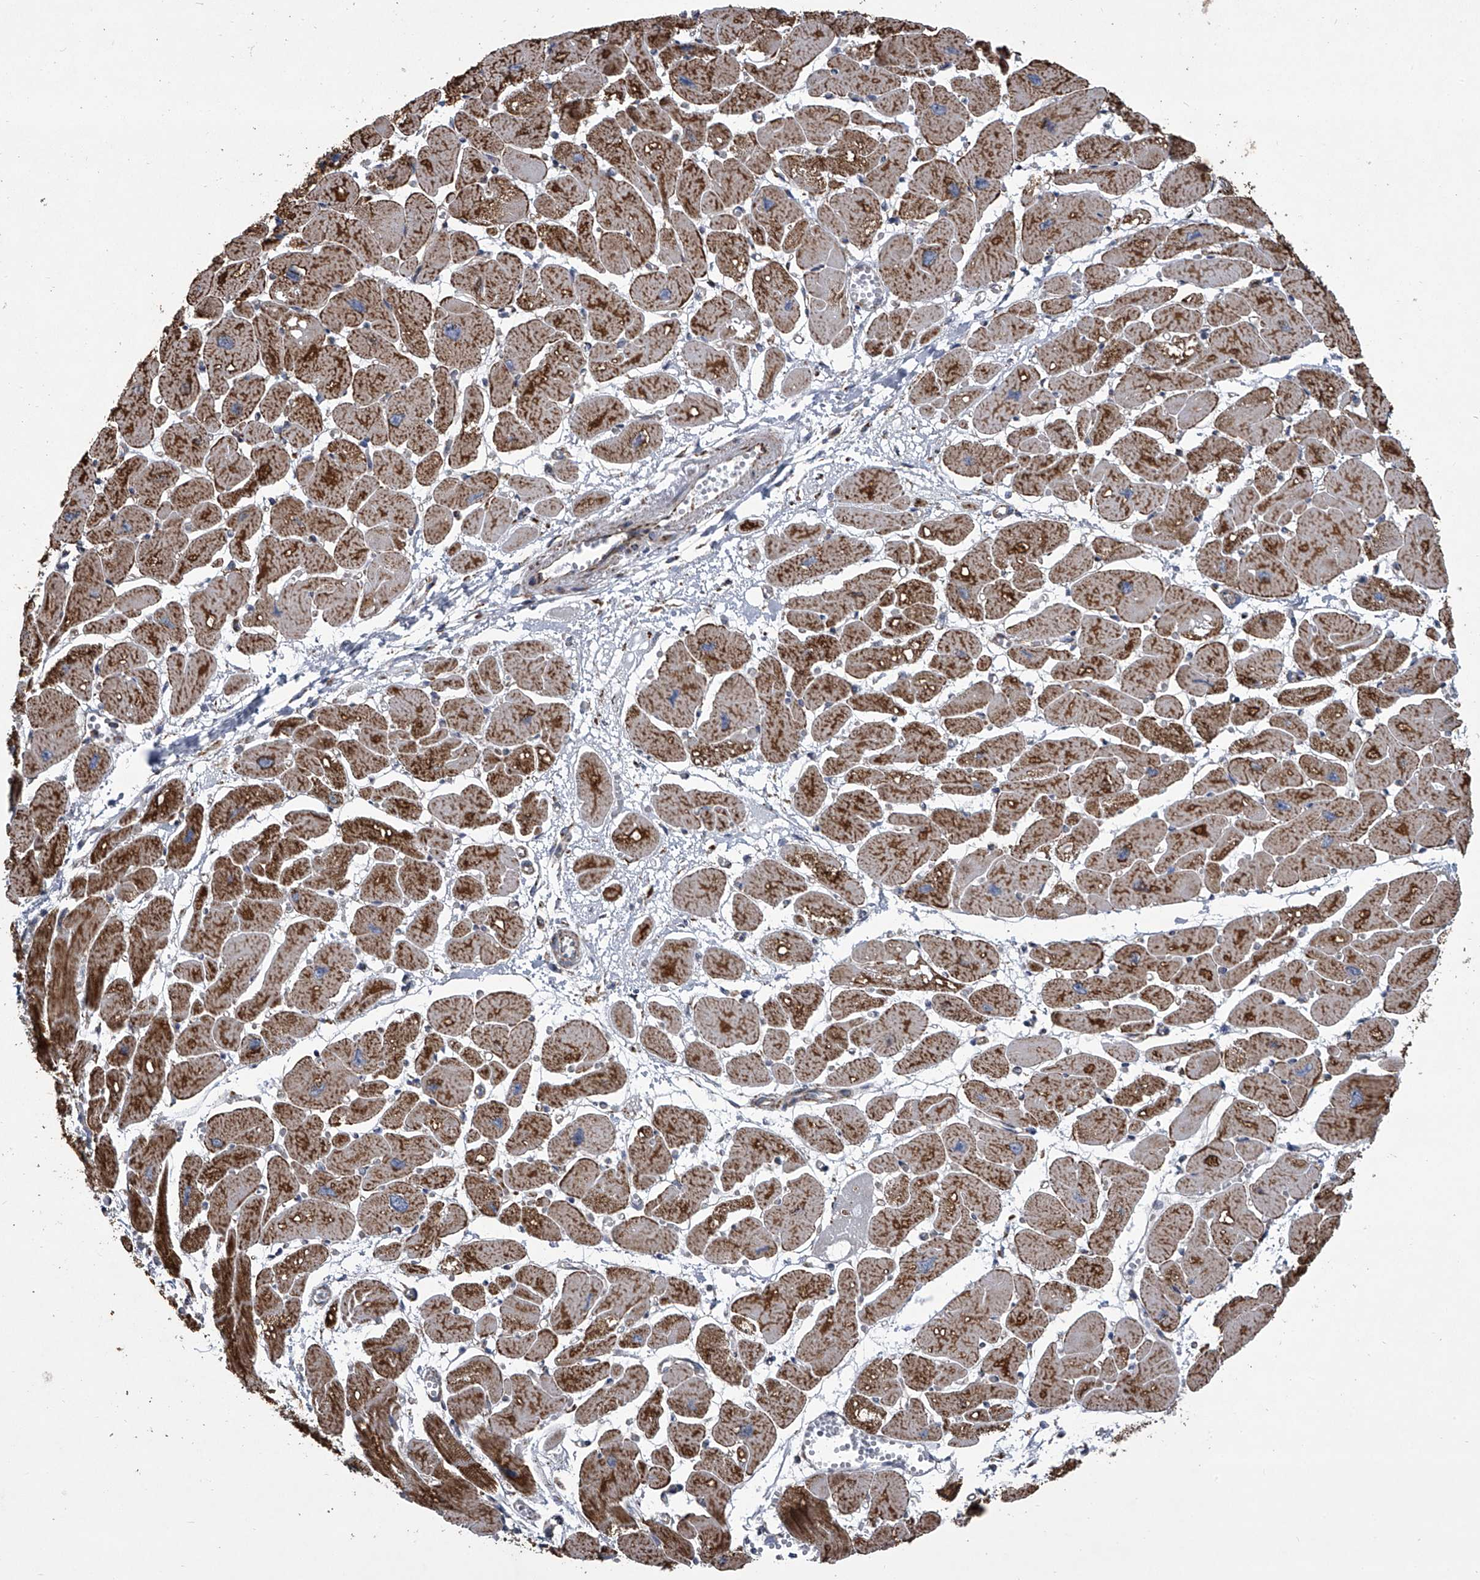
{"staining": {"intensity": "moderate", "quantity": ">75%", "location": "cytoplasmic/membranous"}, "tissue": "heart muscle", "cell_type": "Cardiomyocytes", "image_type": "normal", "snomed": [{"axis": "morphology", "description": "Normal tissue, NOS"}, {"axis": "topography", "description": "Heart"}], "caption": "Immunohistochemistry photomicrograph of unremarkable heart muscle stained for a protein (brown), which shows medium levels of moderate cytoplasmic/membranous expression in approximately >75% of cardiomyocytes.", "gene": "ZC3H15", "patient": {"sex": "female", "age": 54}}